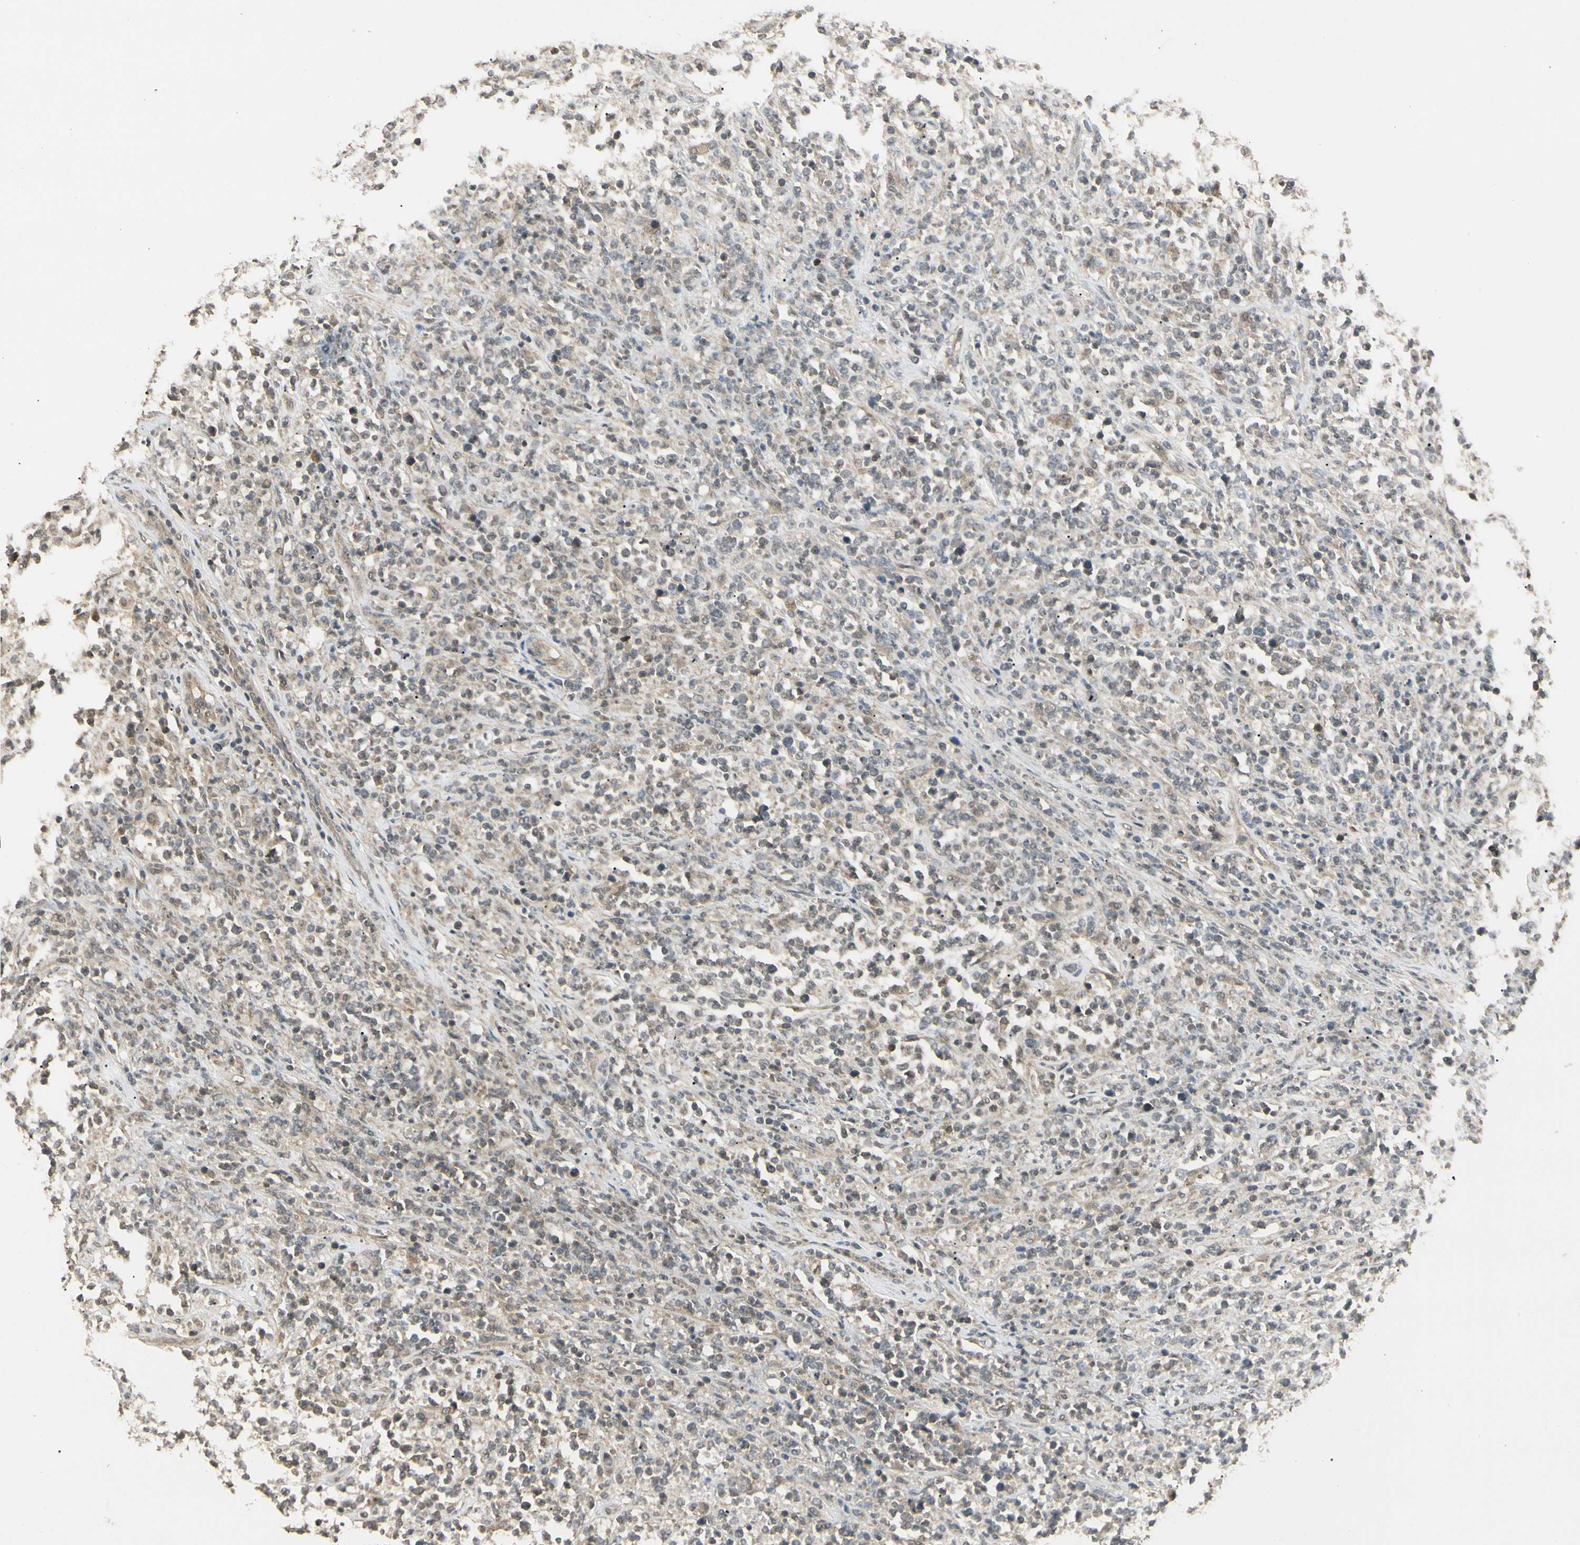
{"staining": {"intensity": "weak", "quantity": "25%-75%", "location": "cytoplasmic/membranous"}, "tissue": "lymphoma", "cell_type": "Tumor cells", "image_type": "cancer", "snomed": [{"axis": "morphology", "description": "Malignant lymphoma, non-Hodgkin's type, High grade"}, {"axis": "topography", "description": "Soft tissue"}], "caption": "Tumor cells reveal low levels of weak cytoplasmic/membranous staining in about 25%-75% of cells in lymphoma.", "gene": "SGCA", "patient": {"sex": "male", "age": 18}}